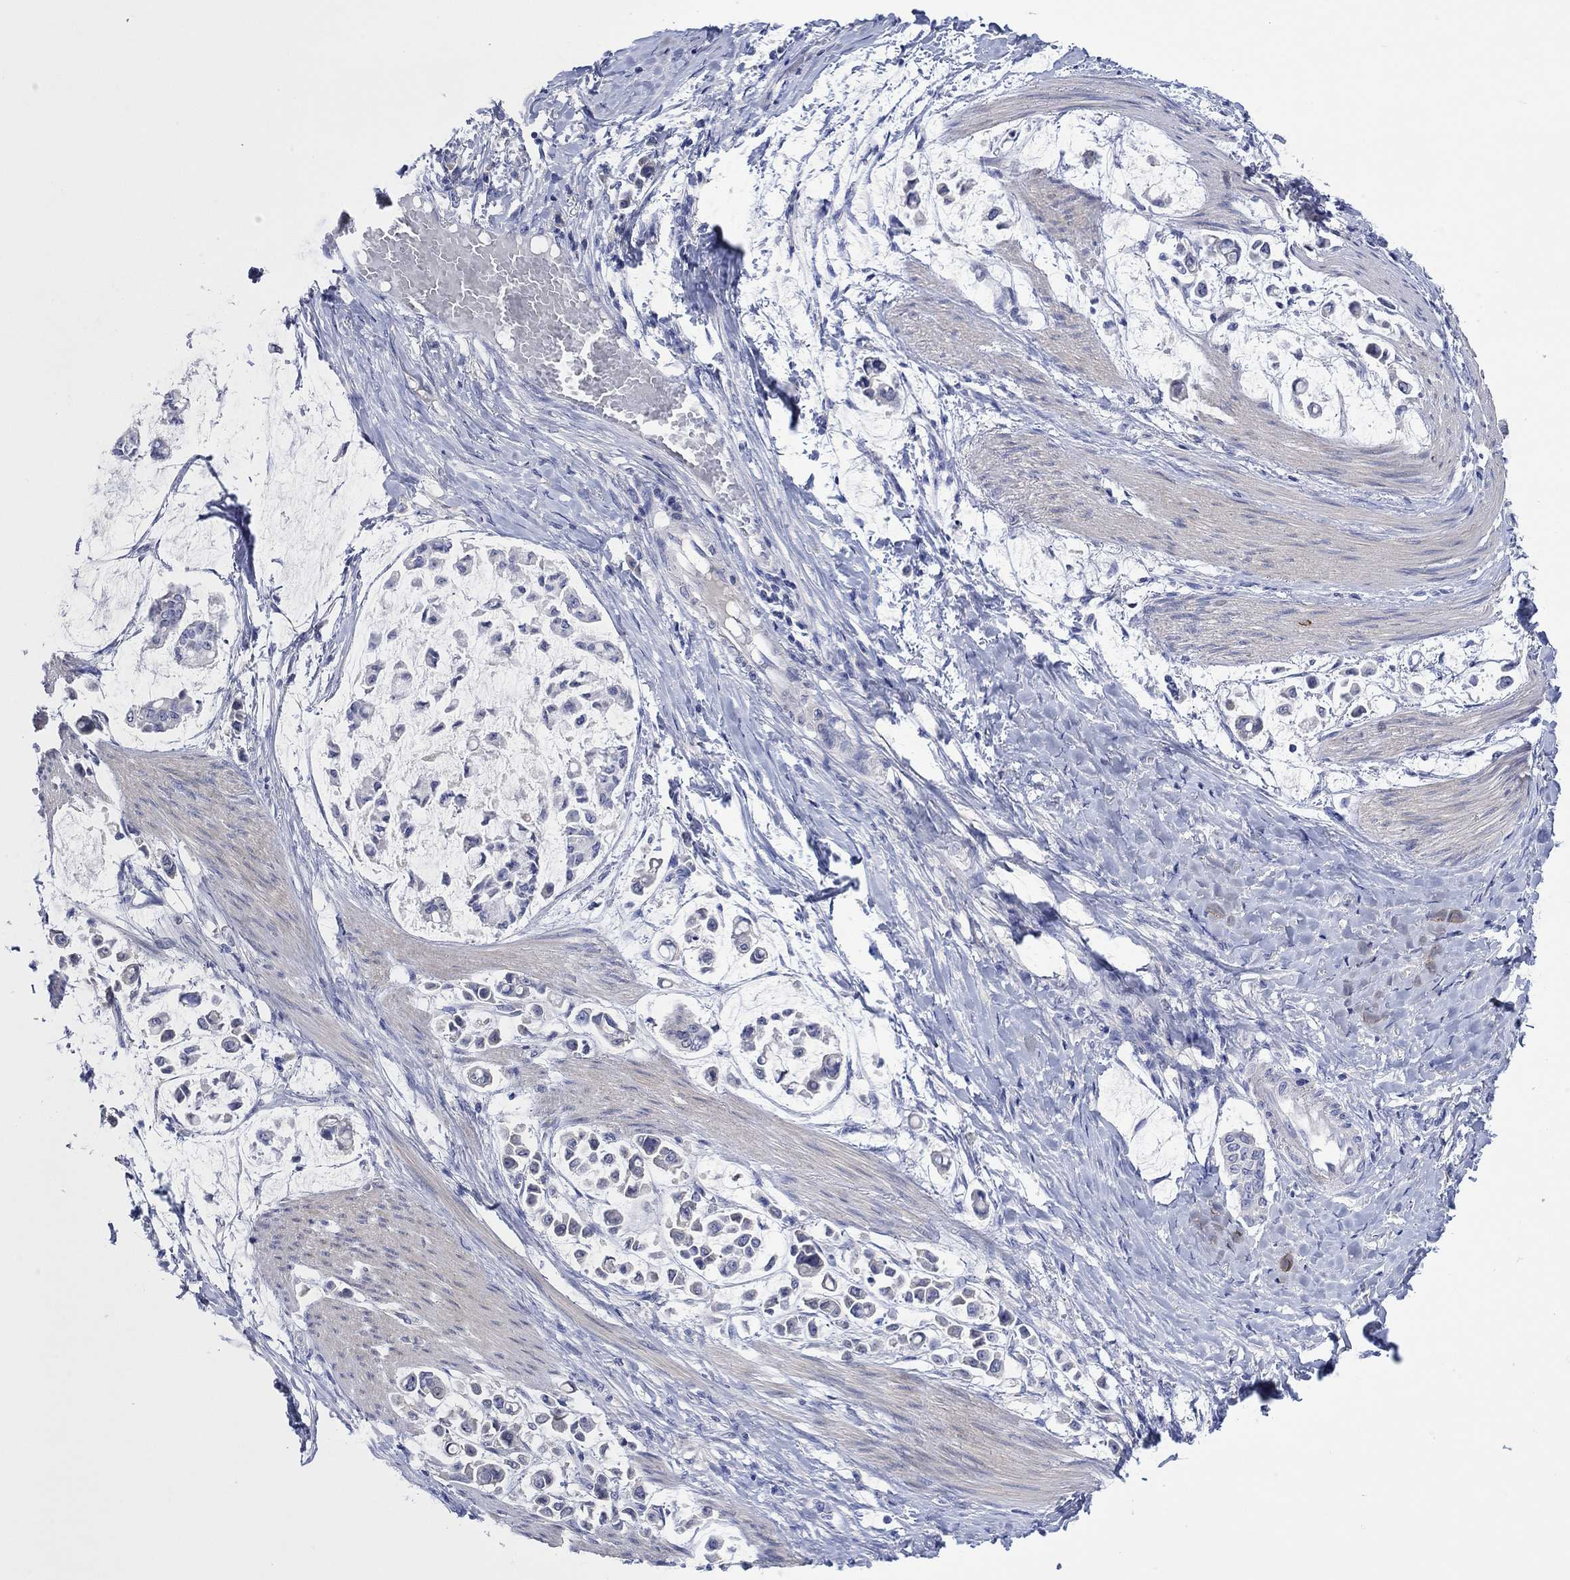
{"staining": {"intensity": "negative", "quantity": "none", "location": "none"}, "tissue": "stomach cancer", "cell_type": "Tumor cells", "image_type": "cancer", "snomed": [{"axis": "morphology", "description": "Adenocarcinoma, NOS"}, {"axis": "topography", "description": "Stomach"}], "caption": "Immunohistochemical staining of human adenocarcinoma (stomach) reveals no significant expression in tumor cells.", "gene": "MSI1", "patient": {"sex": "male", "age": 82}}